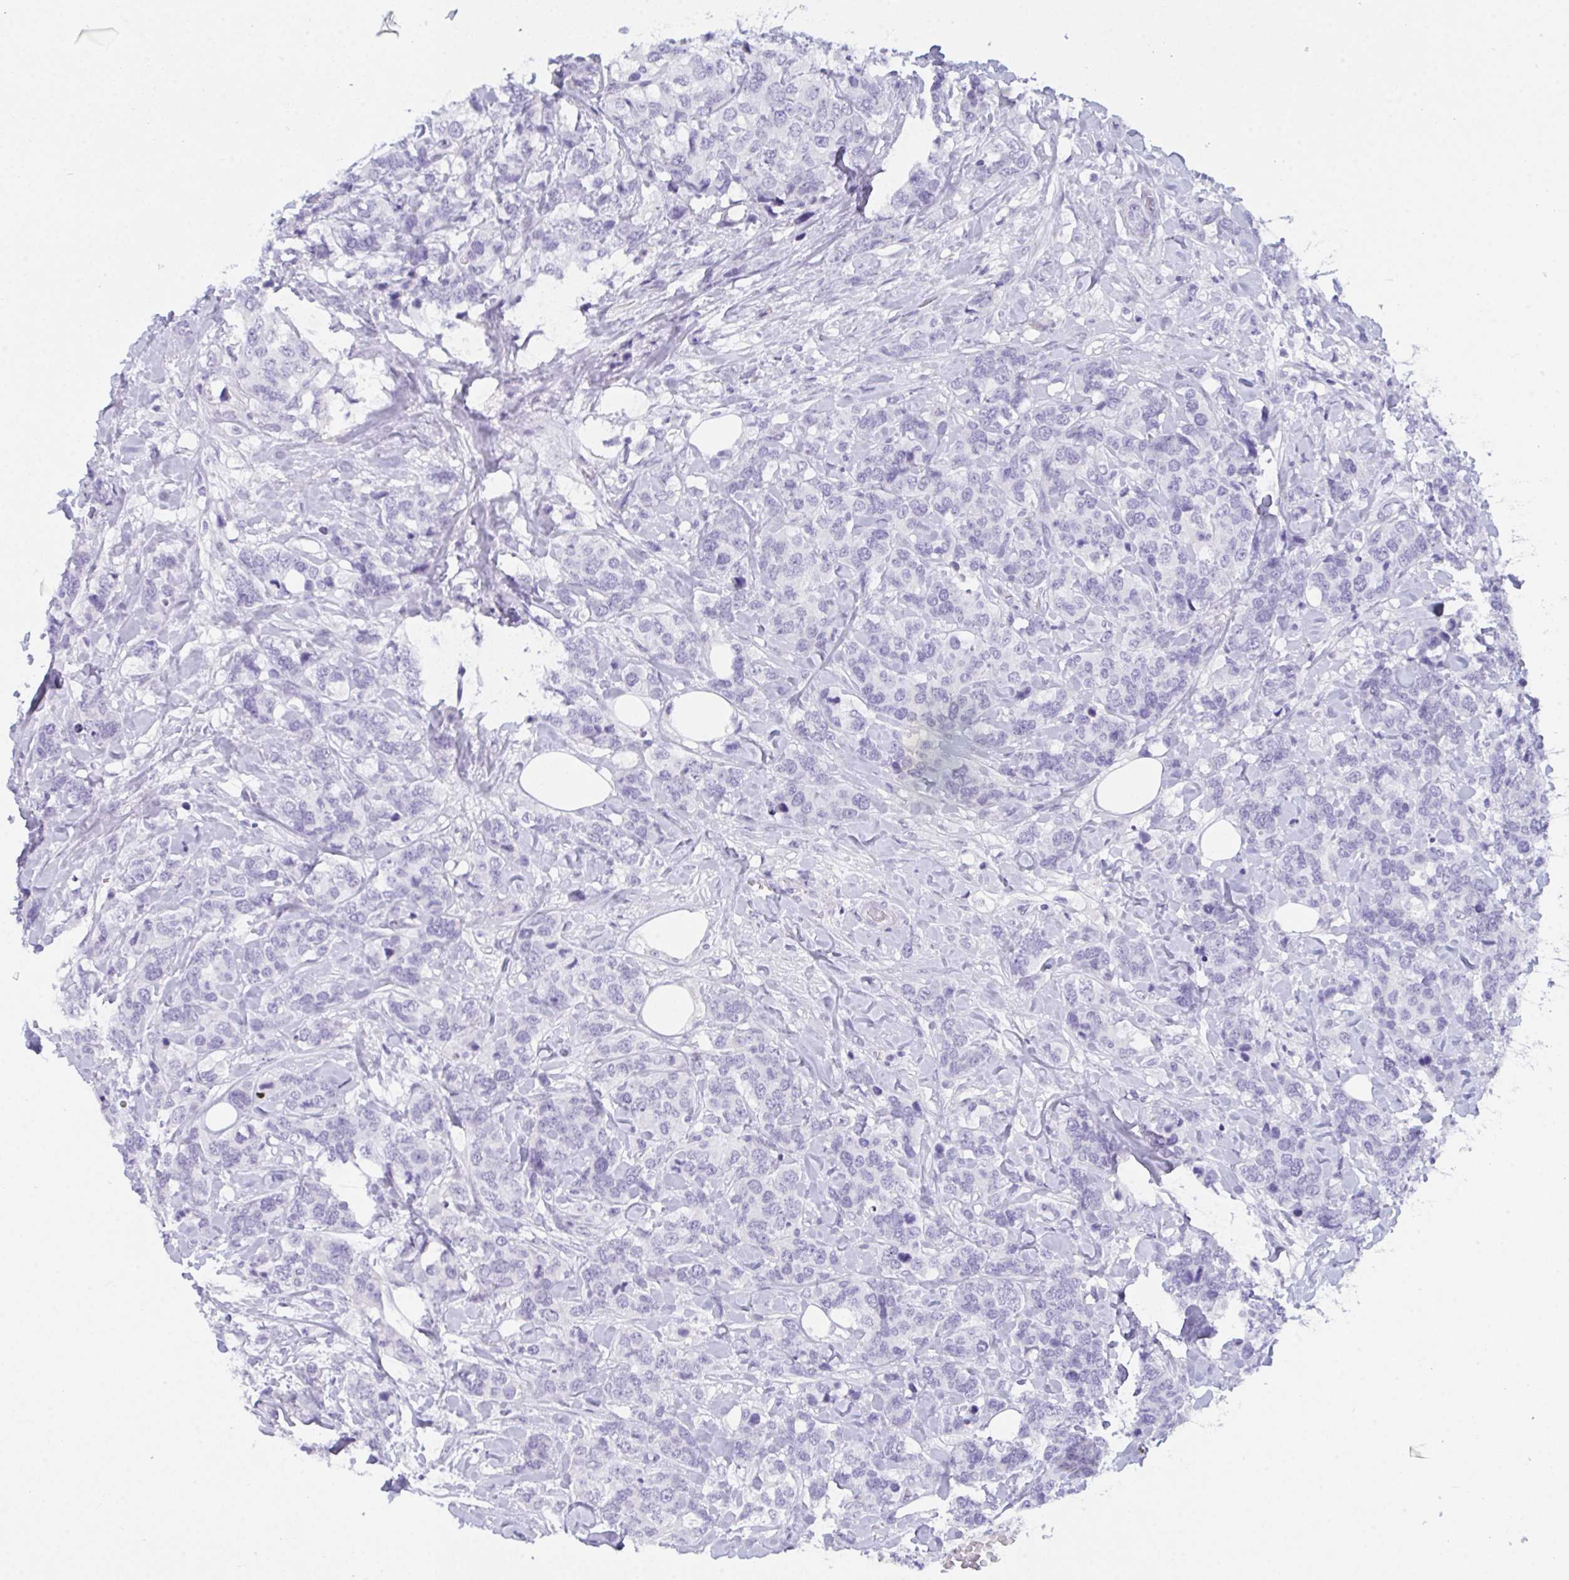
{"staining": {"intensity": "negative", "quantity": "none", "location": "none"}, "tissue": "breast cancer", "cell_type": "Tumor cells", "image_type": "cancer", "snomed": [{"axis": "morphology", "description": "Lobular carcinoma"}, {"axis": "topography", "description": "Breast"}], "caption": "Immunohistochemistry (IHC) photomicrograph of human breast cancer (lobular carcinoma) stained for a protein (brown), which exhibits no expression in tumor cells.", "gene": "PRDM9", "patient": {"sex": "female", "age": 59}}